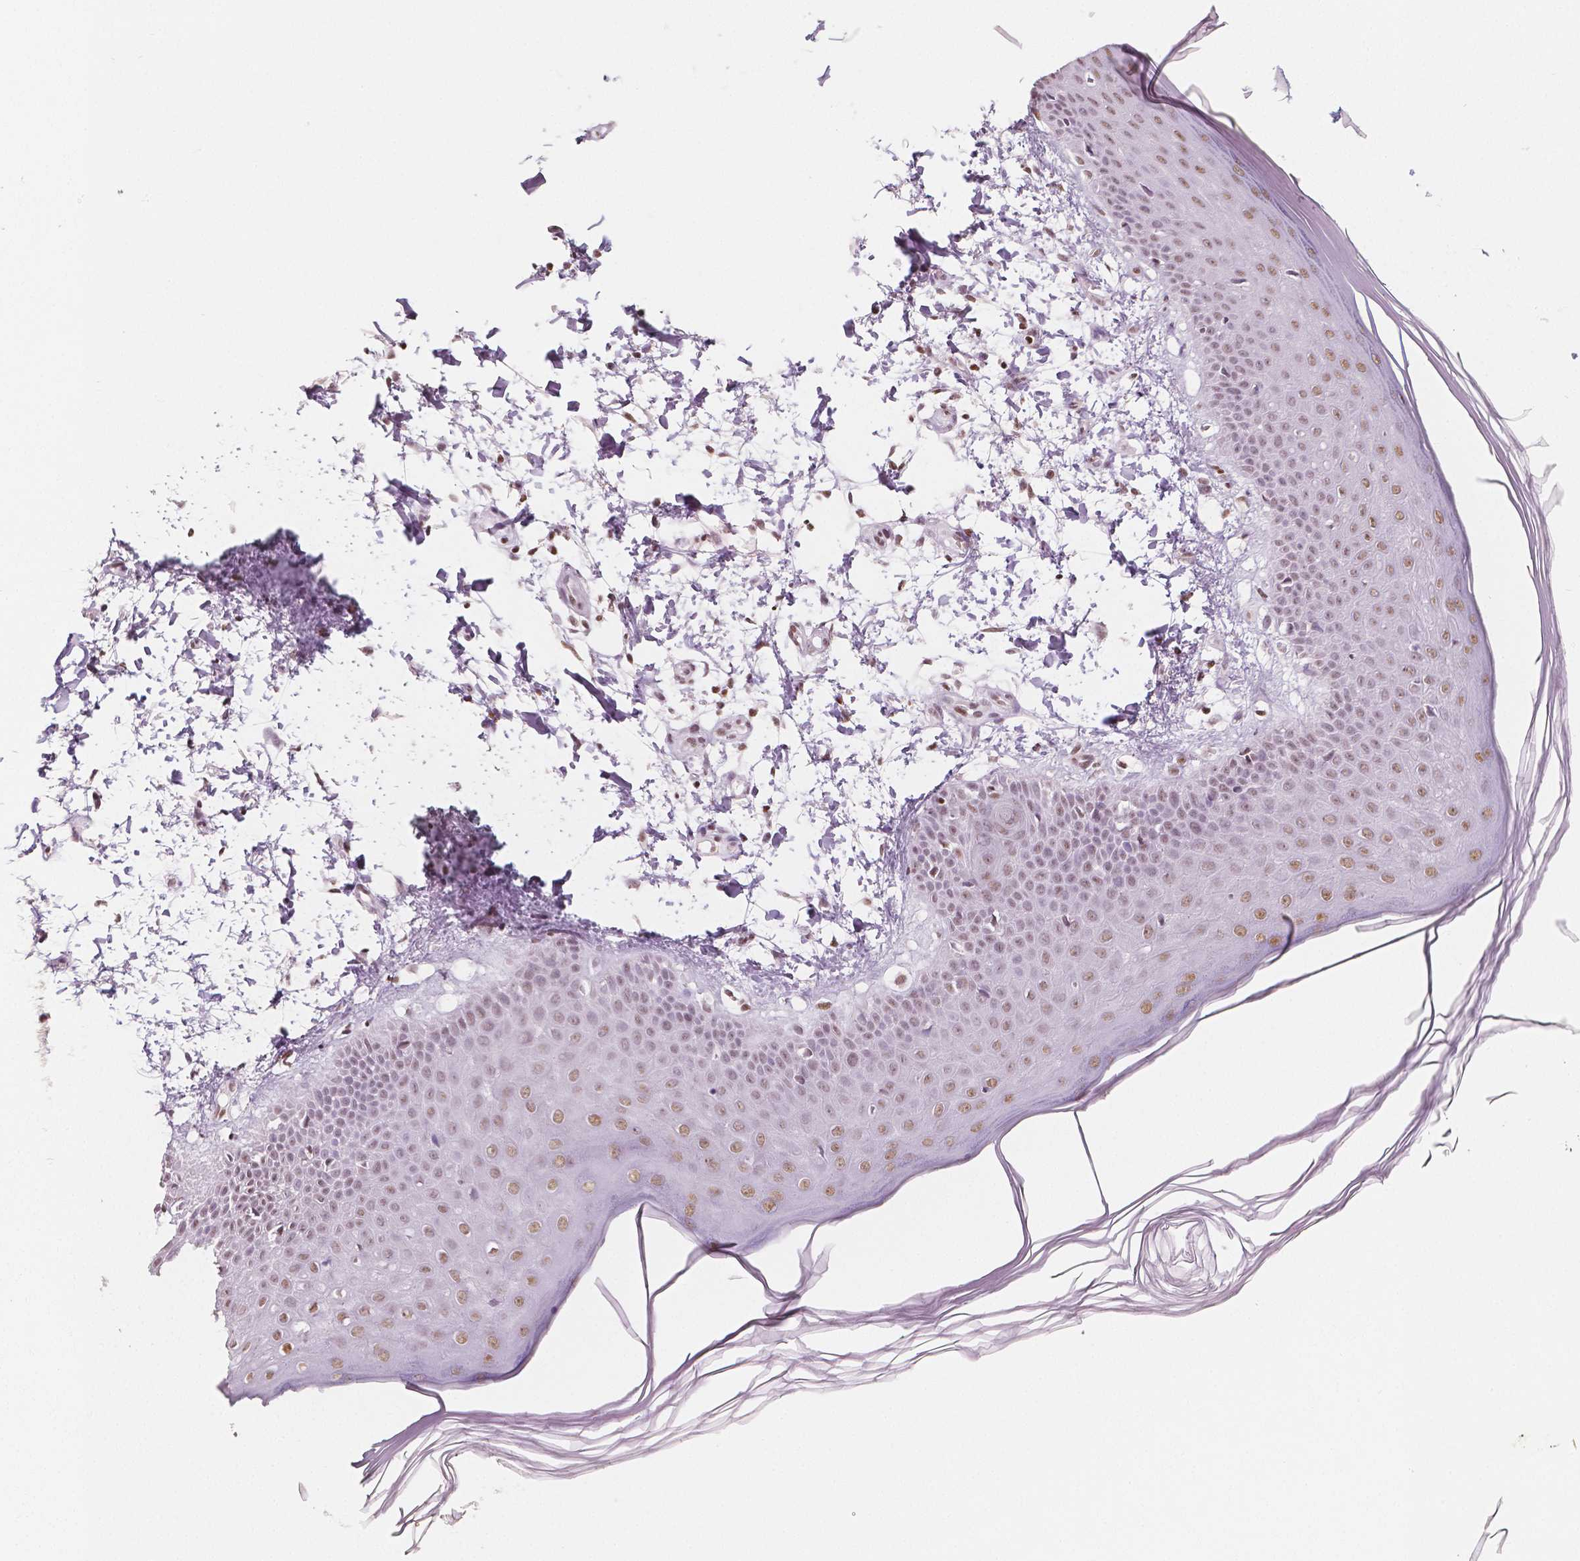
{"staining": {"intensity": "weak", "quantity": "25%-75%", "location": "cytoplasmic/membranous,nuclear"}, "tissue": "skin", "cell_type": "Fibroblasts", "image_type": "normal", "snomed": [{"axis": "morphology", "description": "Normal tissue, NOS"}, {"axis": "topography", "description": "Skin"}], "caption": "High-magnification brightfield microscopy of normal skin stained with DAB (3,3'-diaminobenzidine) (brown) and counterstained with hematoxylin (blue). fibroblasts exhibit weak cytoplasmic/membranous,nuclear positivity is seen in approximately25%-75% of cells. The protein is stained brown, and the nuclei are stained in blue (DAB IHC with brightfield microscopy, high magnification).", "gene": "HDAC1", "patient": {"sex": "female", "age": 62}}